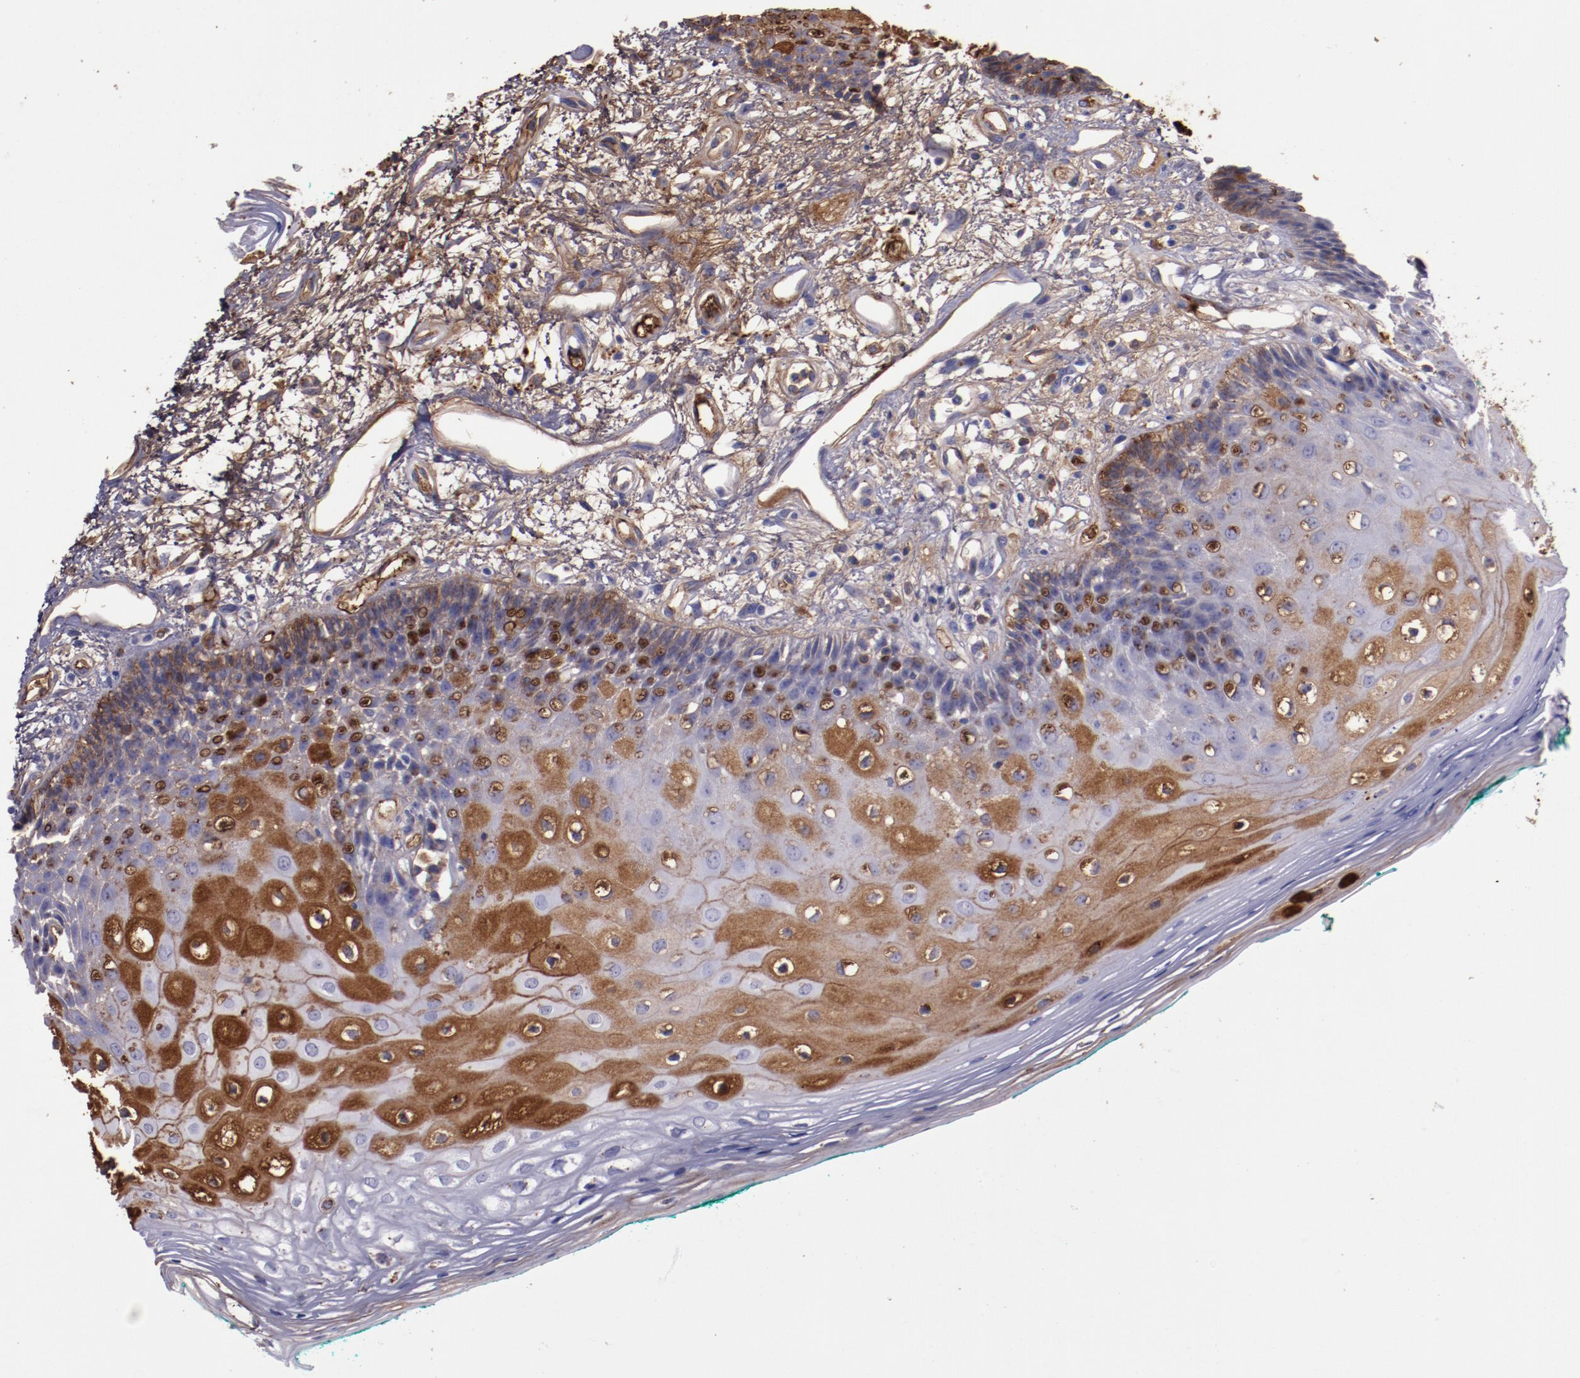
{"staining": {"intensity": "moderate", "quantity": "25%-75%", "location": "cytoplasmic/membranous"}, "tissue": "oral mucosa", "cell_type": "Squamous epithelial cells", "image_type": "normal", "snomed": [{"axis": "morphology", "description": "Normal tissue, NOS"}, {"axis": "morphology", "description": "Squamous cell carcinoma, NOS"}, {"axis": "topography", "description": "Skeletal muscle"}, {"axis": "topography", "description": "Oral tissue"}, {"axis": "topography", "description": "Head-Neck"}], "caption": "High-magnification brightfield microscopy of normal oral mucosa stained with DAB (brown) and counterstained with hematoxylin (blue). squamous epithelial cells exhibit moderate cytoplasmic/membranous positivity is seen in about25%-75% of cells.", "gene": "A2M", "patient": {"sex": "female", "age": 84}}